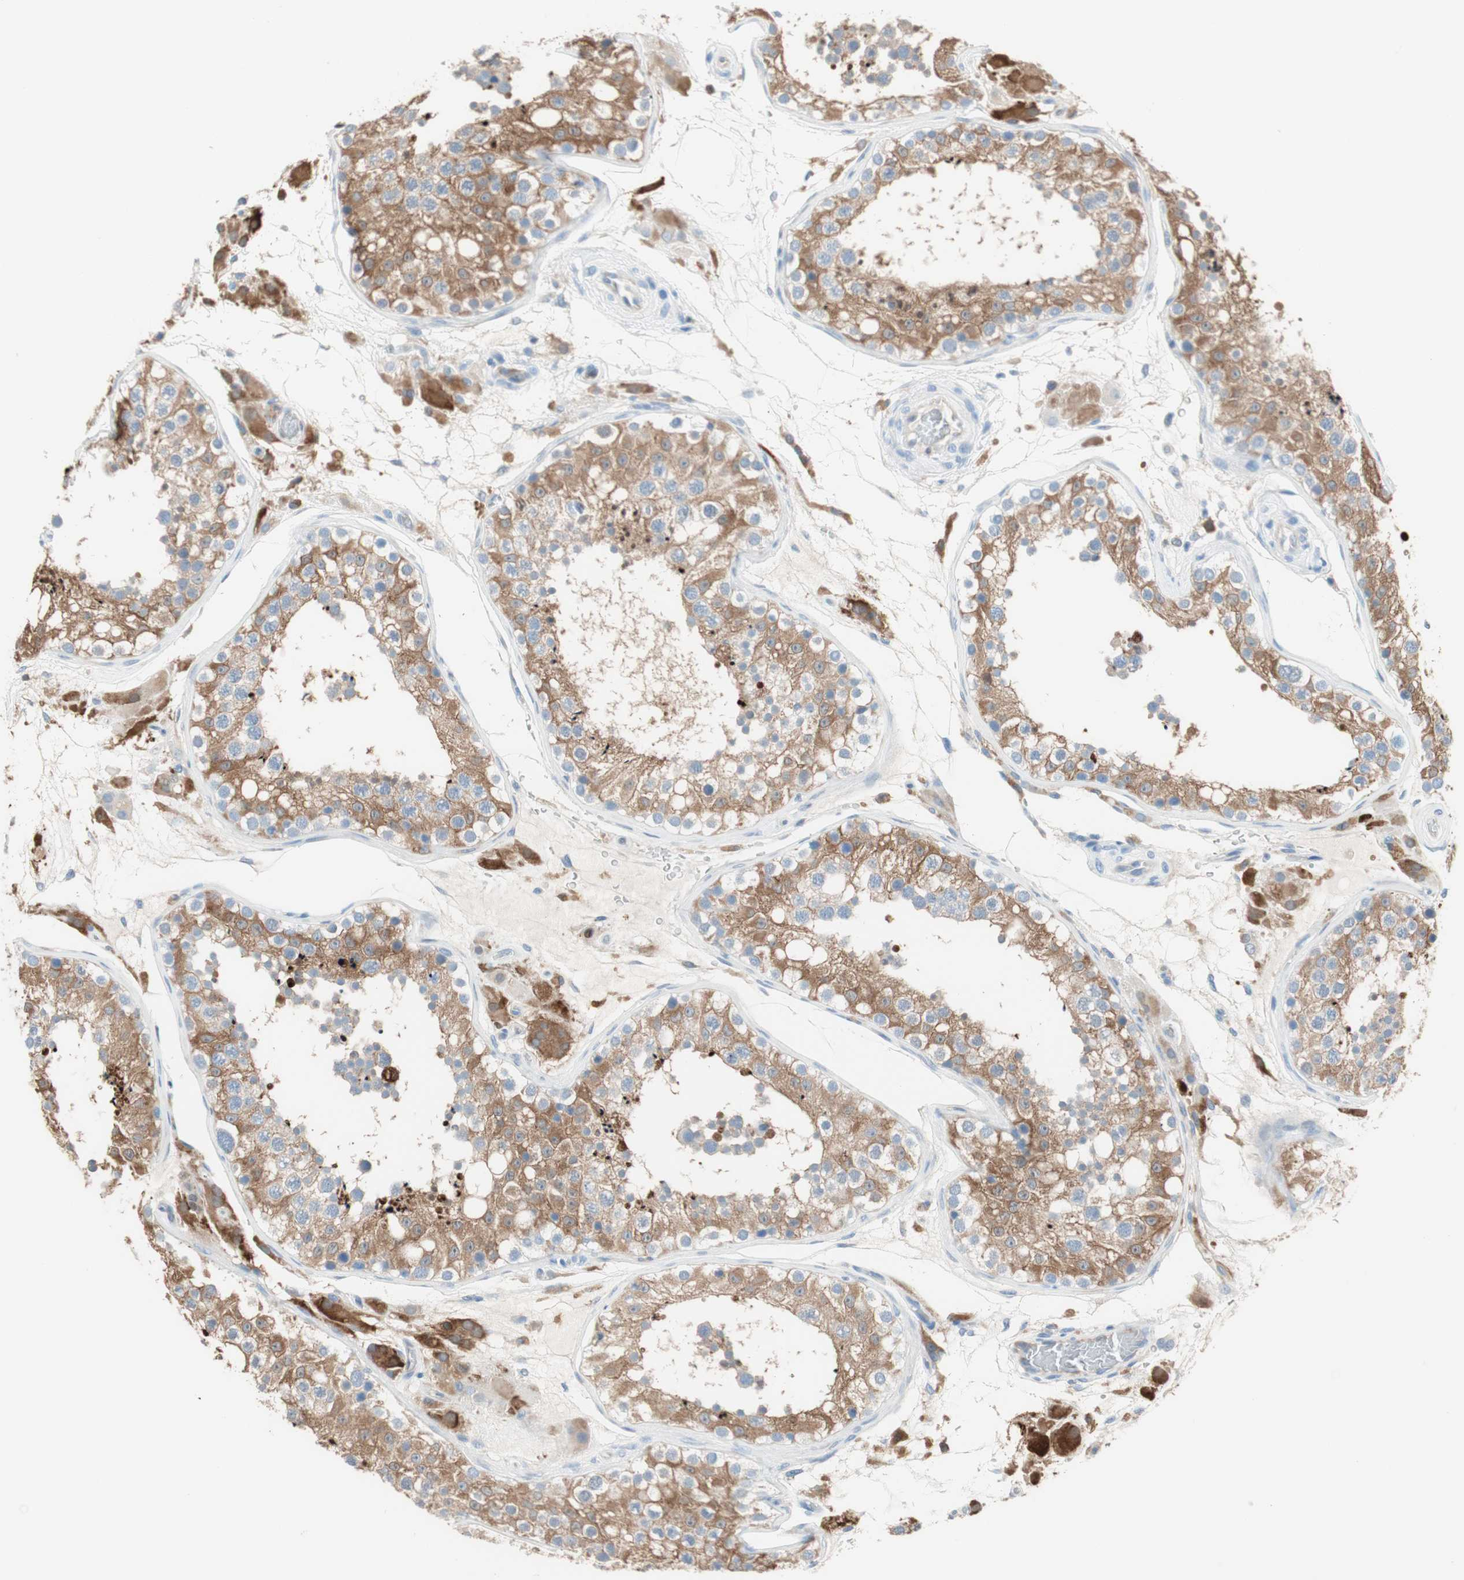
{"staining": {"intensity": "moderate", "quantity": "25%-75%", "location": "cytoplasmic/membranous"}, "tissue": "testis", "cell_type": "Cells in seminiferous ducts", "image_type": "normal", "snomed": [{"axis": "morphology", "description": "Normal tissue, NOS"}, {"axis": "topography", "description": "Testis"}], "caption": "The immunohistochemical stain highlights moderate cytoplasmic/membranous staining in cells in seminiferous ducts of benign testis.", "gene": "GLUL", "patient": {"sex": "male", "age": 26}}